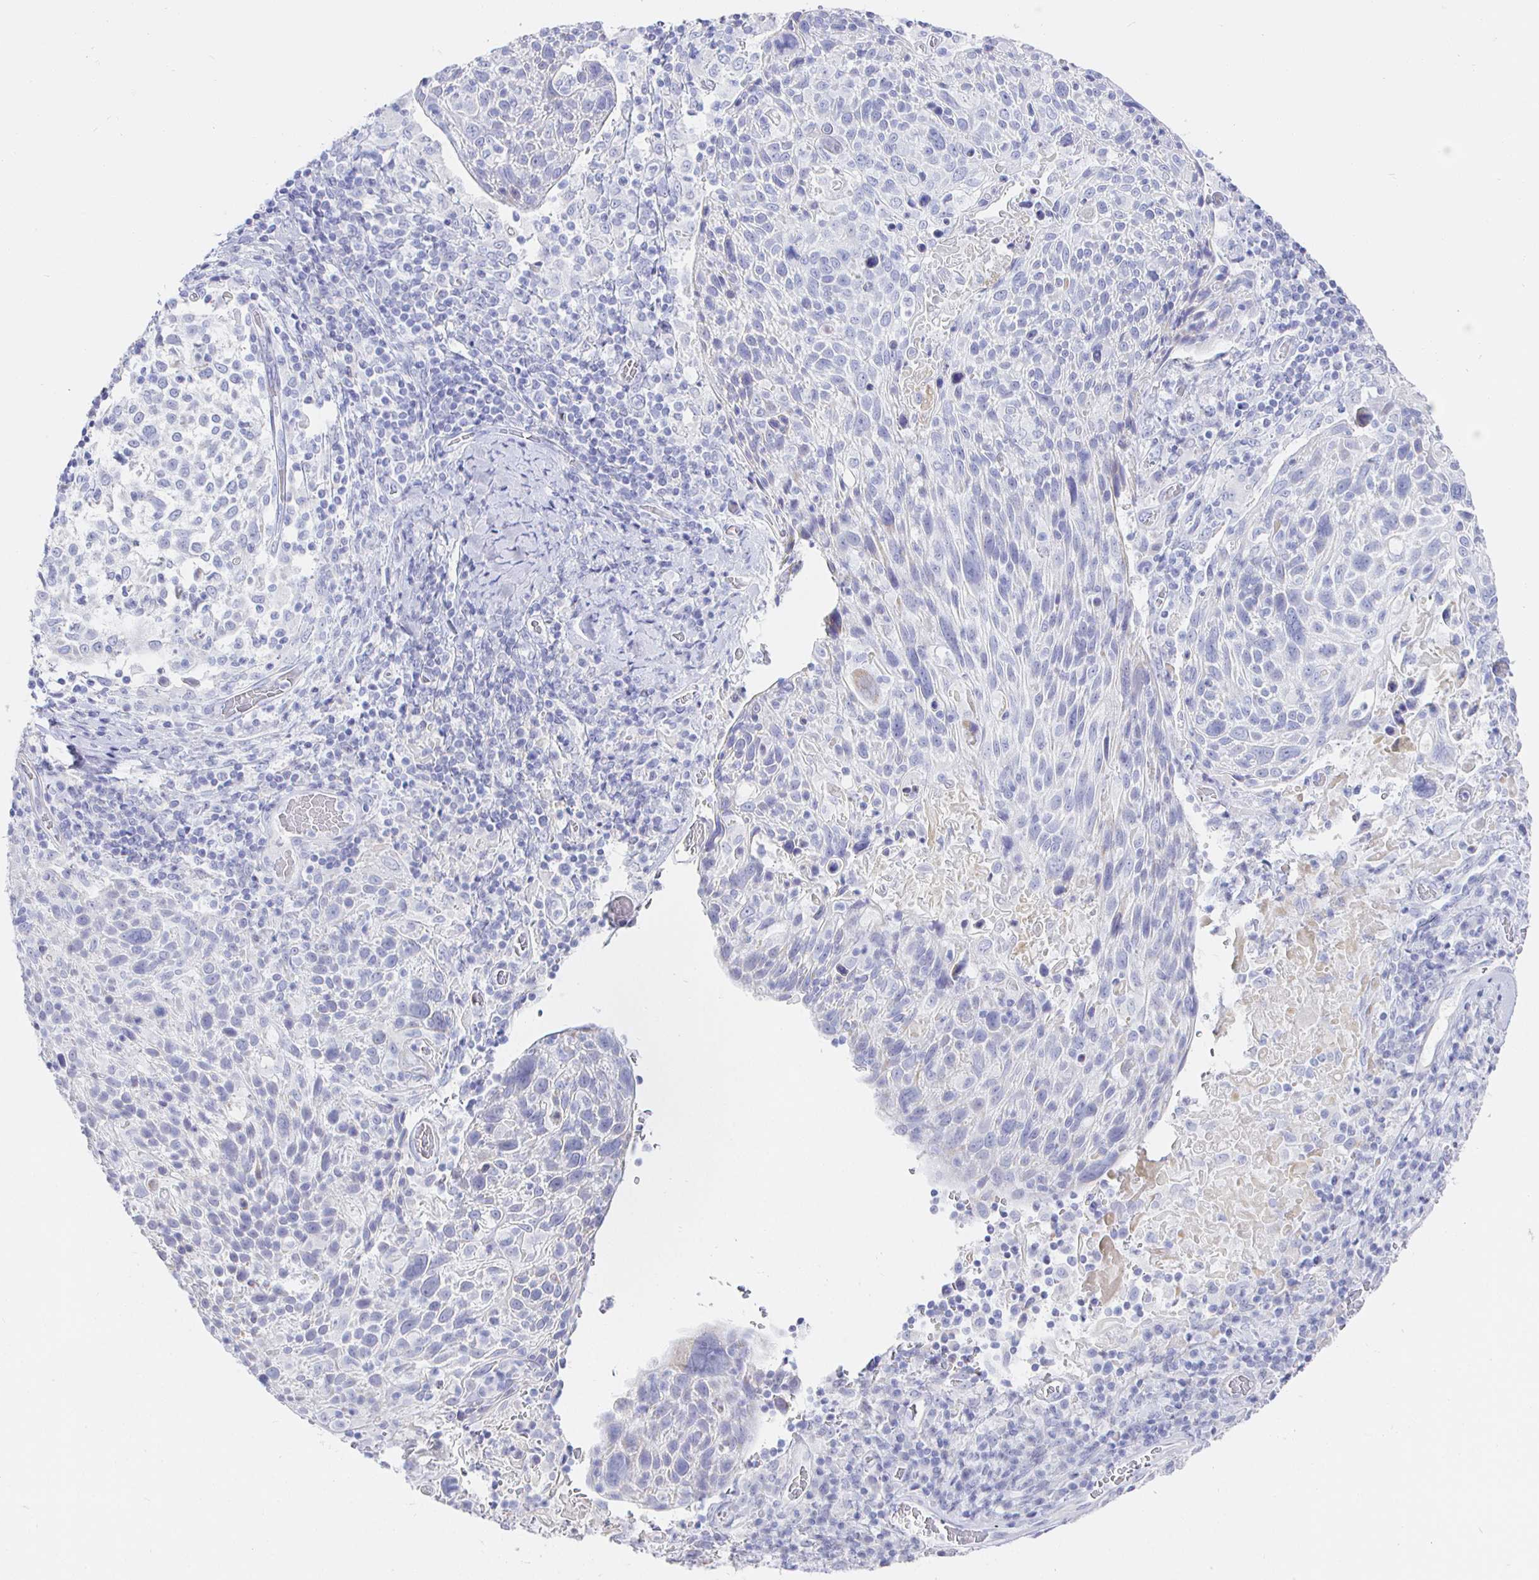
{"staining": {"intensity": "negative", "quantity": "none", "location": "none"}, "tissue": "cervical cancer", "cell_type": "Tumor cells", "image_type": "cancer", "snomed": [{"axis": "morphology", "description": "Squamous cell carcinoma, NOS"}, {"axis": "topography", "description": "Cervix"}], "caption": "Photomicrograph shows no protein positivity in tumor cells of cervical cancer tissue.", "gene": "CR2", "patient": {"sex": "female", "age": 61}}